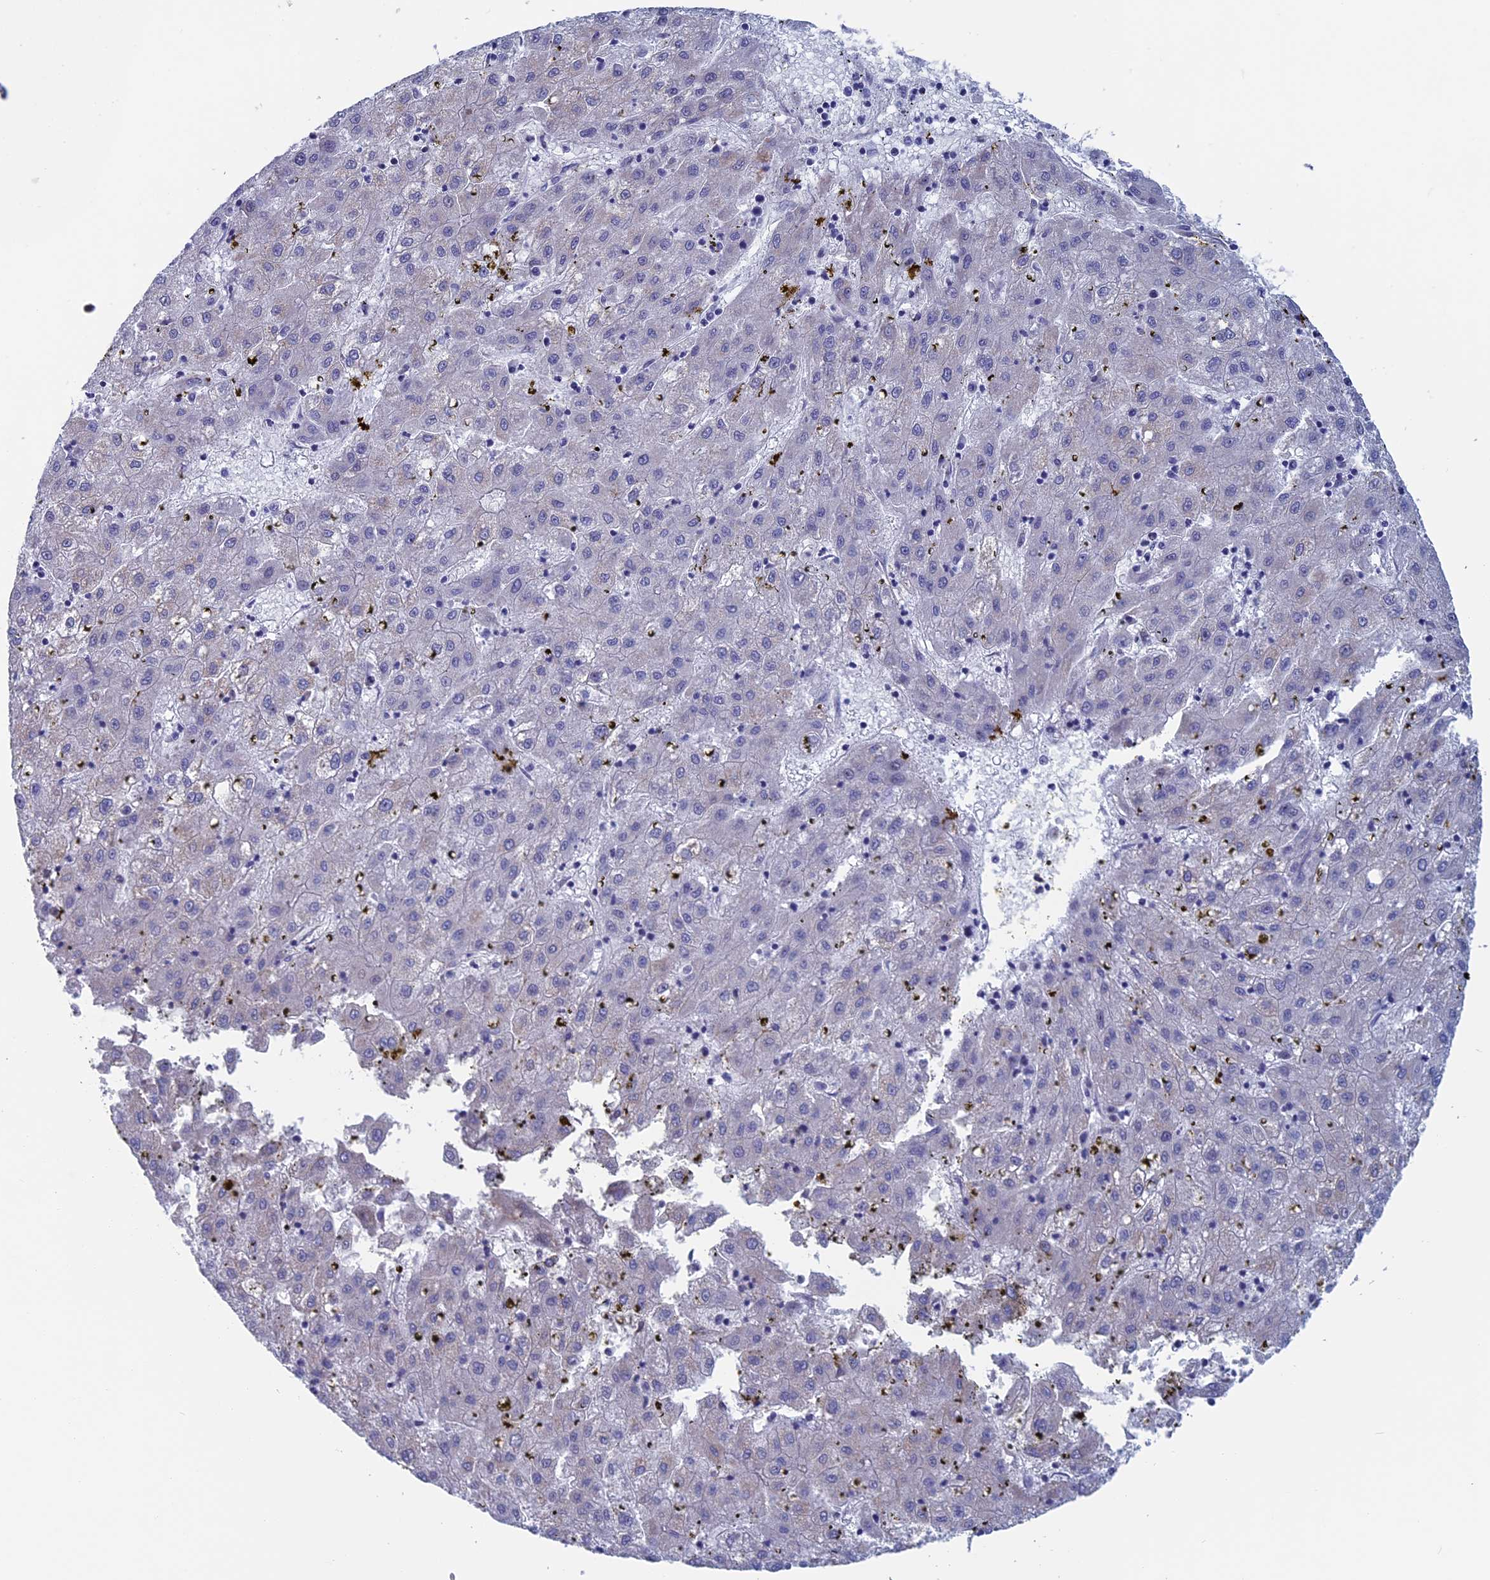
{"staining": {"intensity": "negative", "quantity": "none", "location": "none"}, "tissue": "liver cancer", "cell_type": "Tumor cells", "image_type": "cancer", "snomed": [{"axis": "morphology", "description": "Carcinoma, Hepatocellular, NOS"}, {"axis": "topography", "description": "Liver"}], "caption": "This is a histopathology image of immunohistochemistry staining of liver cancer (hepatocellular carcinoma), which shows no expression in tumor cells.", "gene": "NIBAN3", "patient": {"sex": "male", "age": 72}}